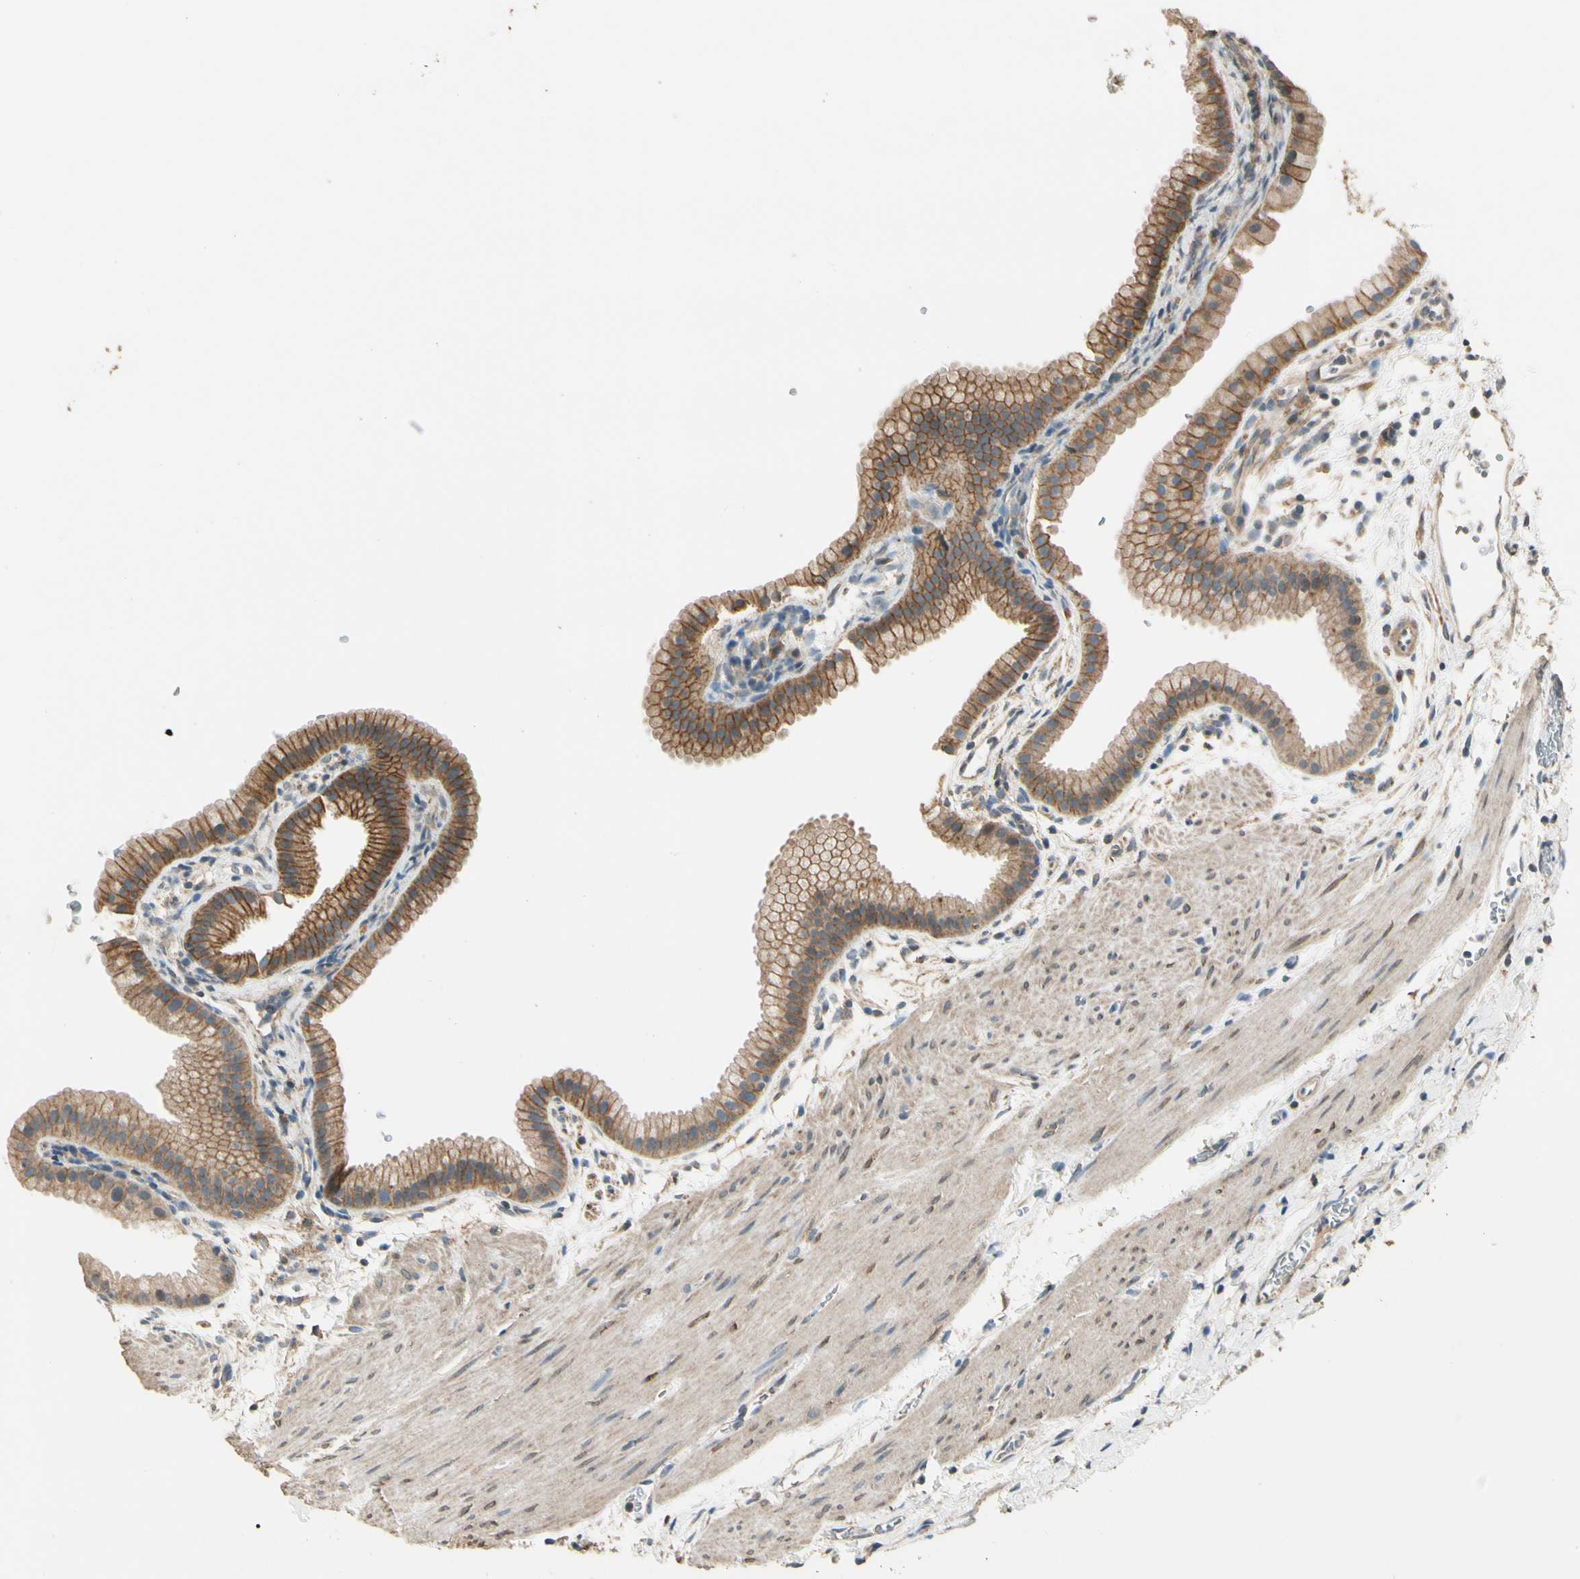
{"staining": {"intensity": "moderate", "quantity": ">75%", "location": "cytoplasmic/membranous"}, "tissue": "gallbladder", "cell_type": "Glandular cells", "image_type": "normal", "snomed": [{"axis": "morphology", "description": "Normal tissue, NOS"}, {"axis": "topography", "description": "Gallbladder"}], "caption": "Immunohistochemical staining of normal gallbladder shows >75% levels of moderate cytoplasmic/membranous protein expression in approximately >75% of glandular cells.", "gene": "CDH6", "patient": {"sex": "female", "age": 64}}